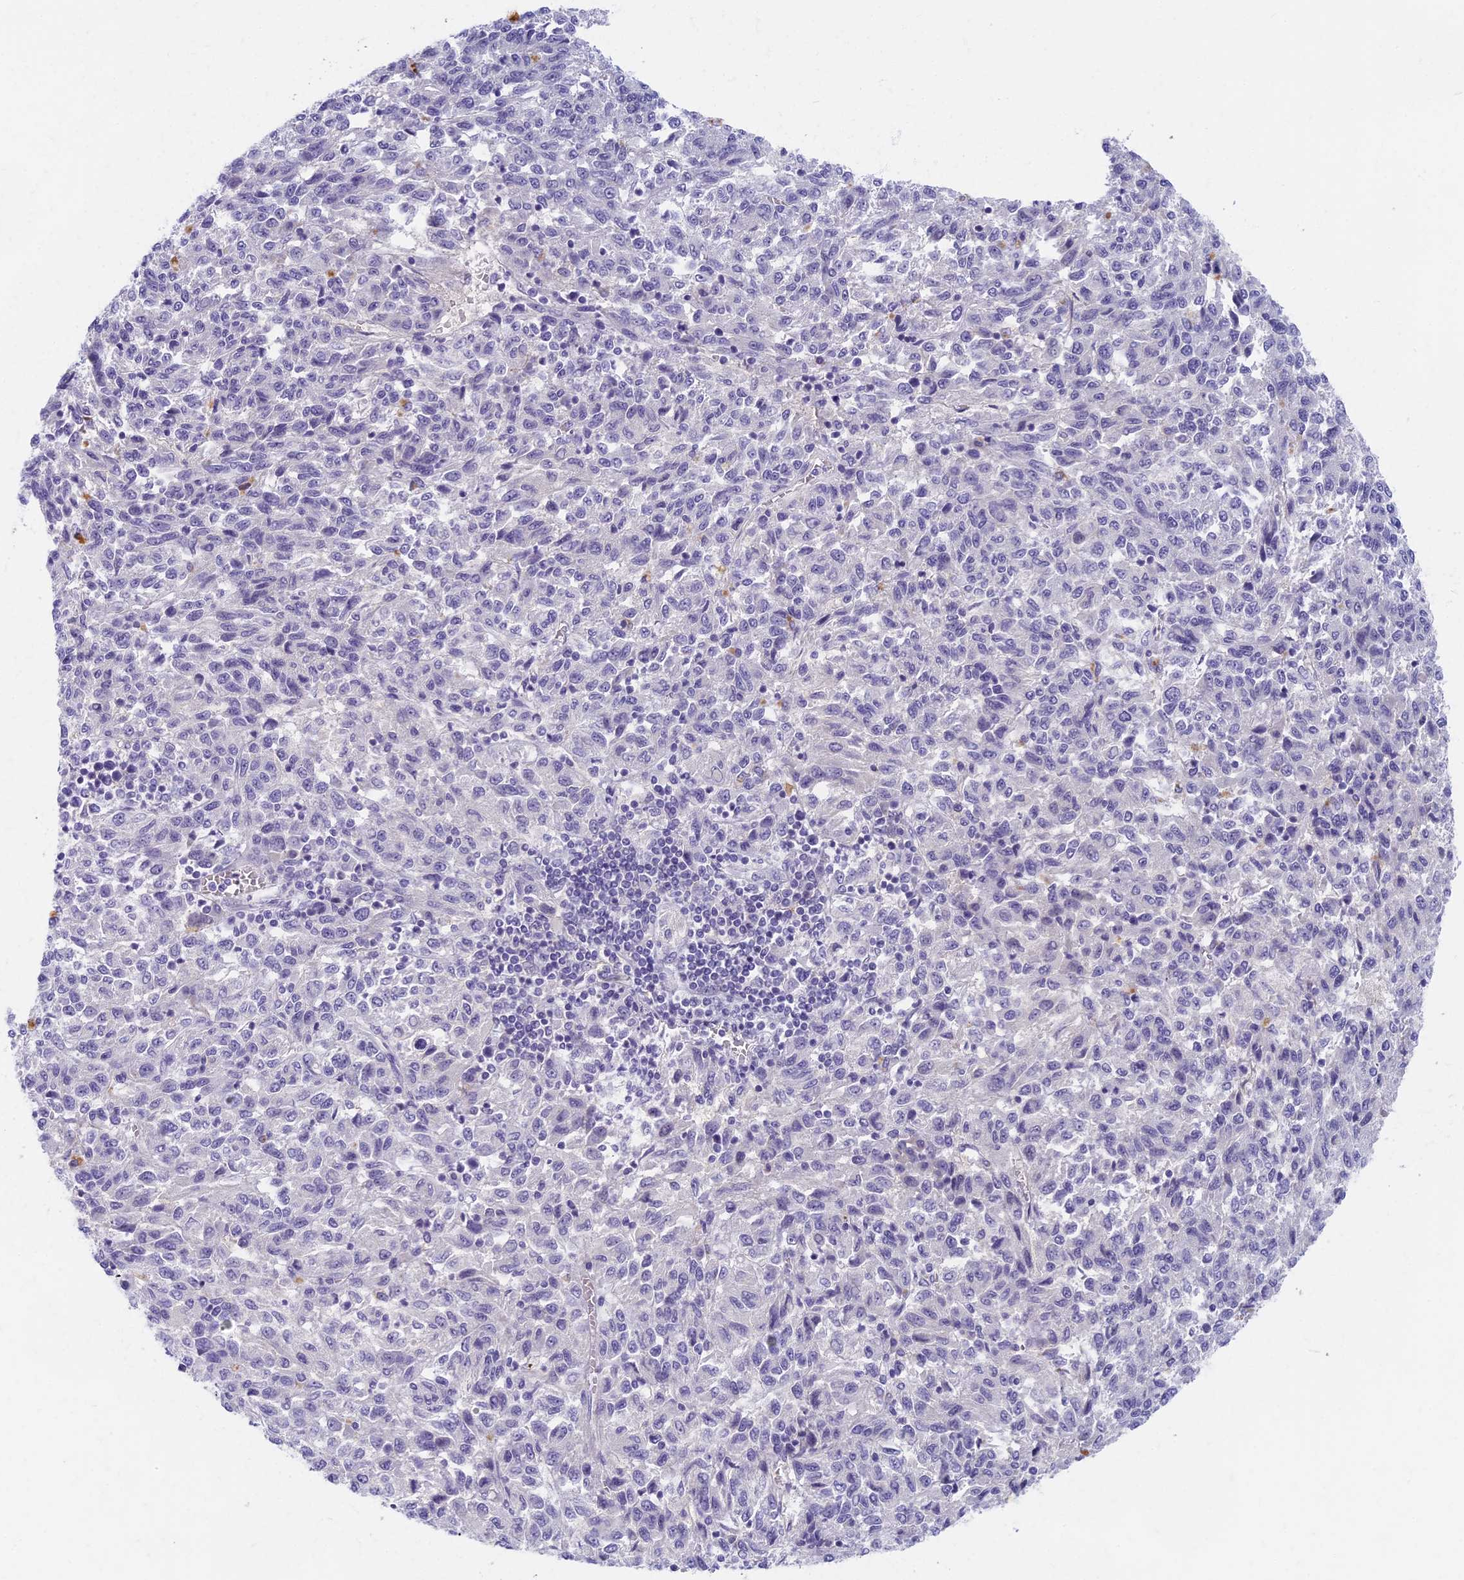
{"staining": {"intensity": "negative", "quantity": "none", "location": "none"}, "tissue": "melanoma", "cell_type": "Tumor cells", "image_type": "cancer", "snomed": [{"axis": "morphology", "description": "Malignant melanoma, Metastatic site"}, {"axis": "topography", "description": "Lung"}], "caption": "There is no significant expression in tumor cells of melanoma. Brightfield microscopy of IHC stained with DAB (brown) and hematoxylin (blue), captured at high magnification.", "gene": "AP4E1", "patient": {"sex": "male", "age": 64}}